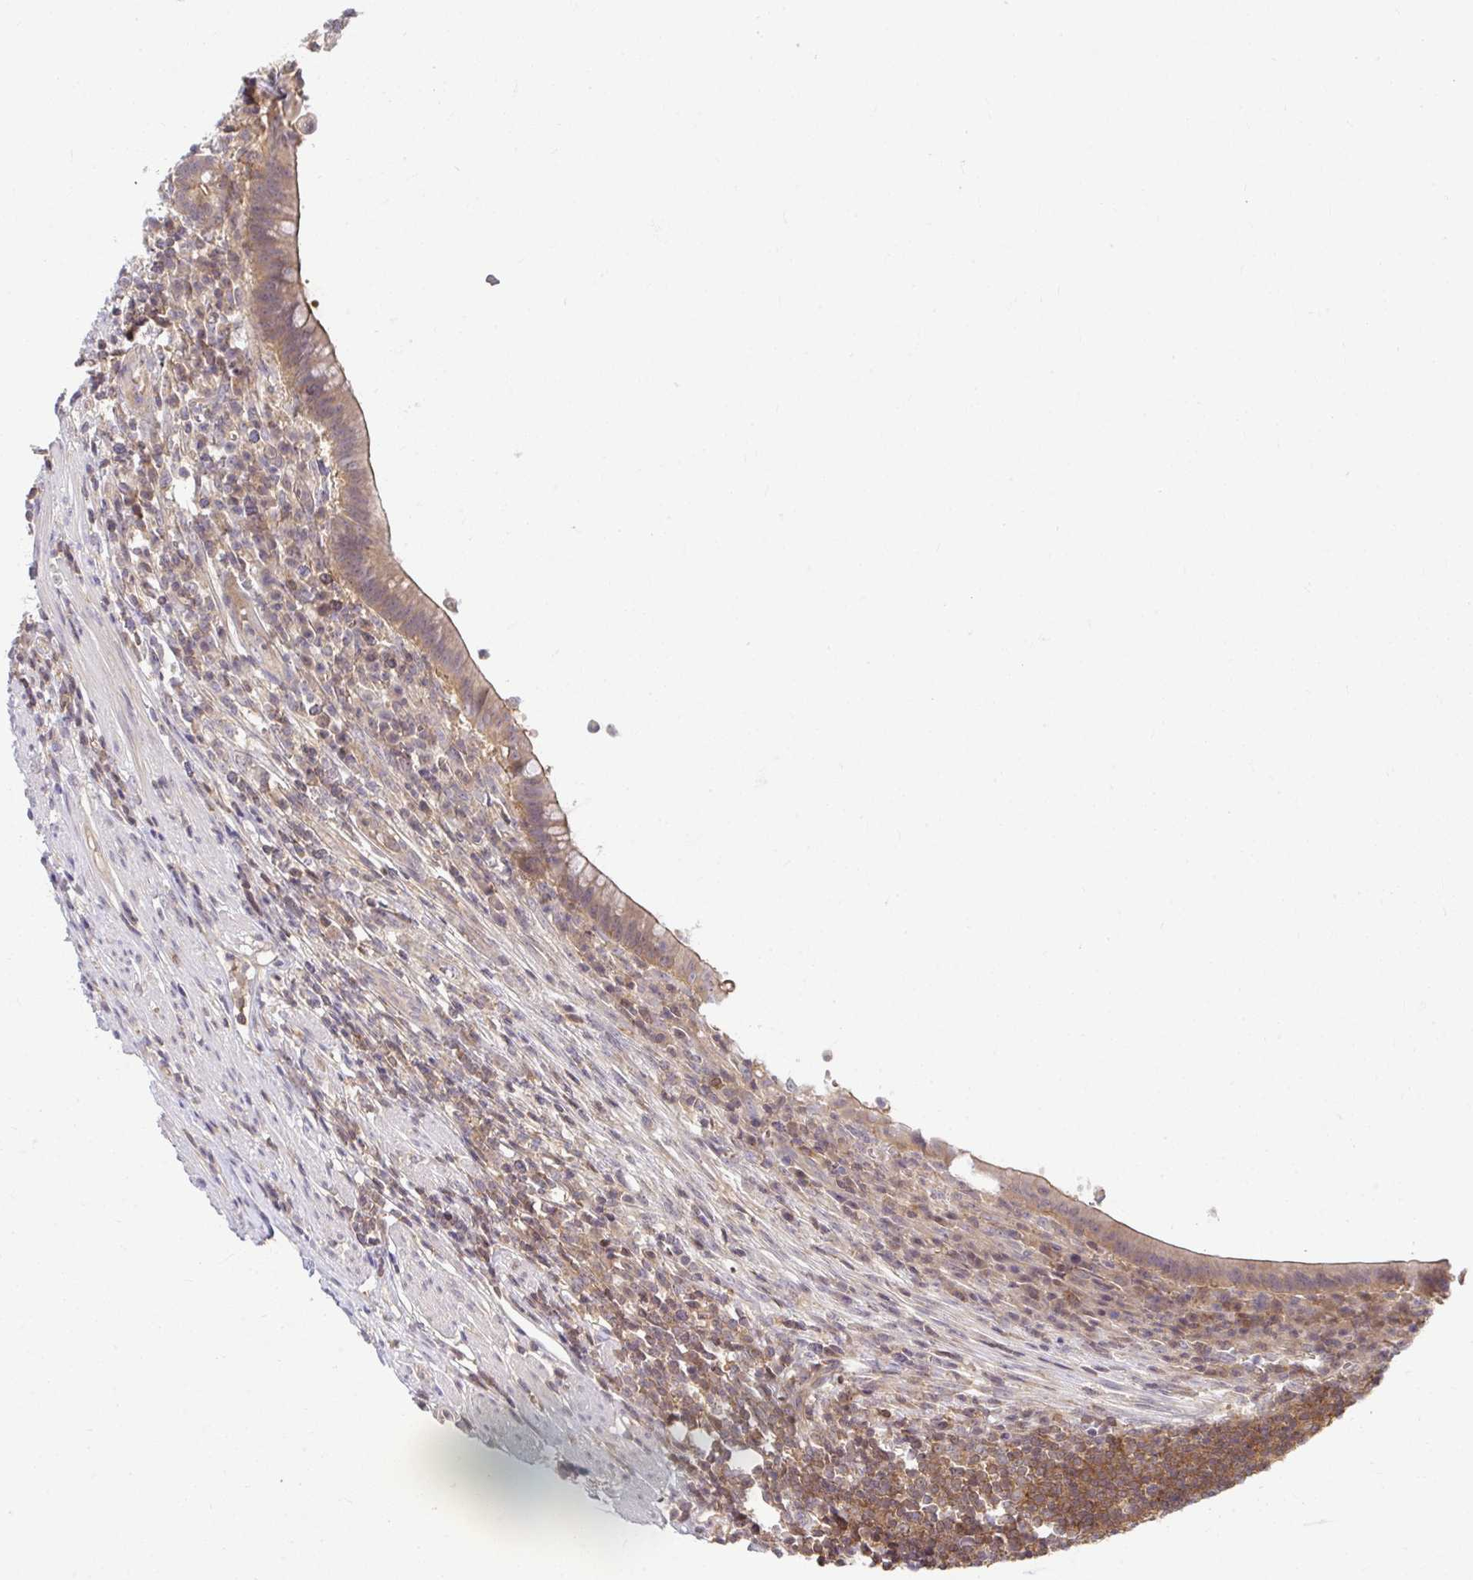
{"staining": {"intensity": "moderate", "quantity": ">75%", "location": "cytoplasmic/membranous"}, "tissue": "appendix", "cell_type": "Glandular cells", "image_type": "normal", "snomed": [{"axis": "morphology", "description": "Normal tissue, NOS"}, {"axis": "topography", "description": "Appendix"}], "caption": "Brown immunohistochemical staining in unremarkable appendix demonstrates moderate cytoplasmic/membranous staining in approximately >75% of glandular cells.", "gene": "HDHD2", "patient": {"sex": "female", "age": 56}}